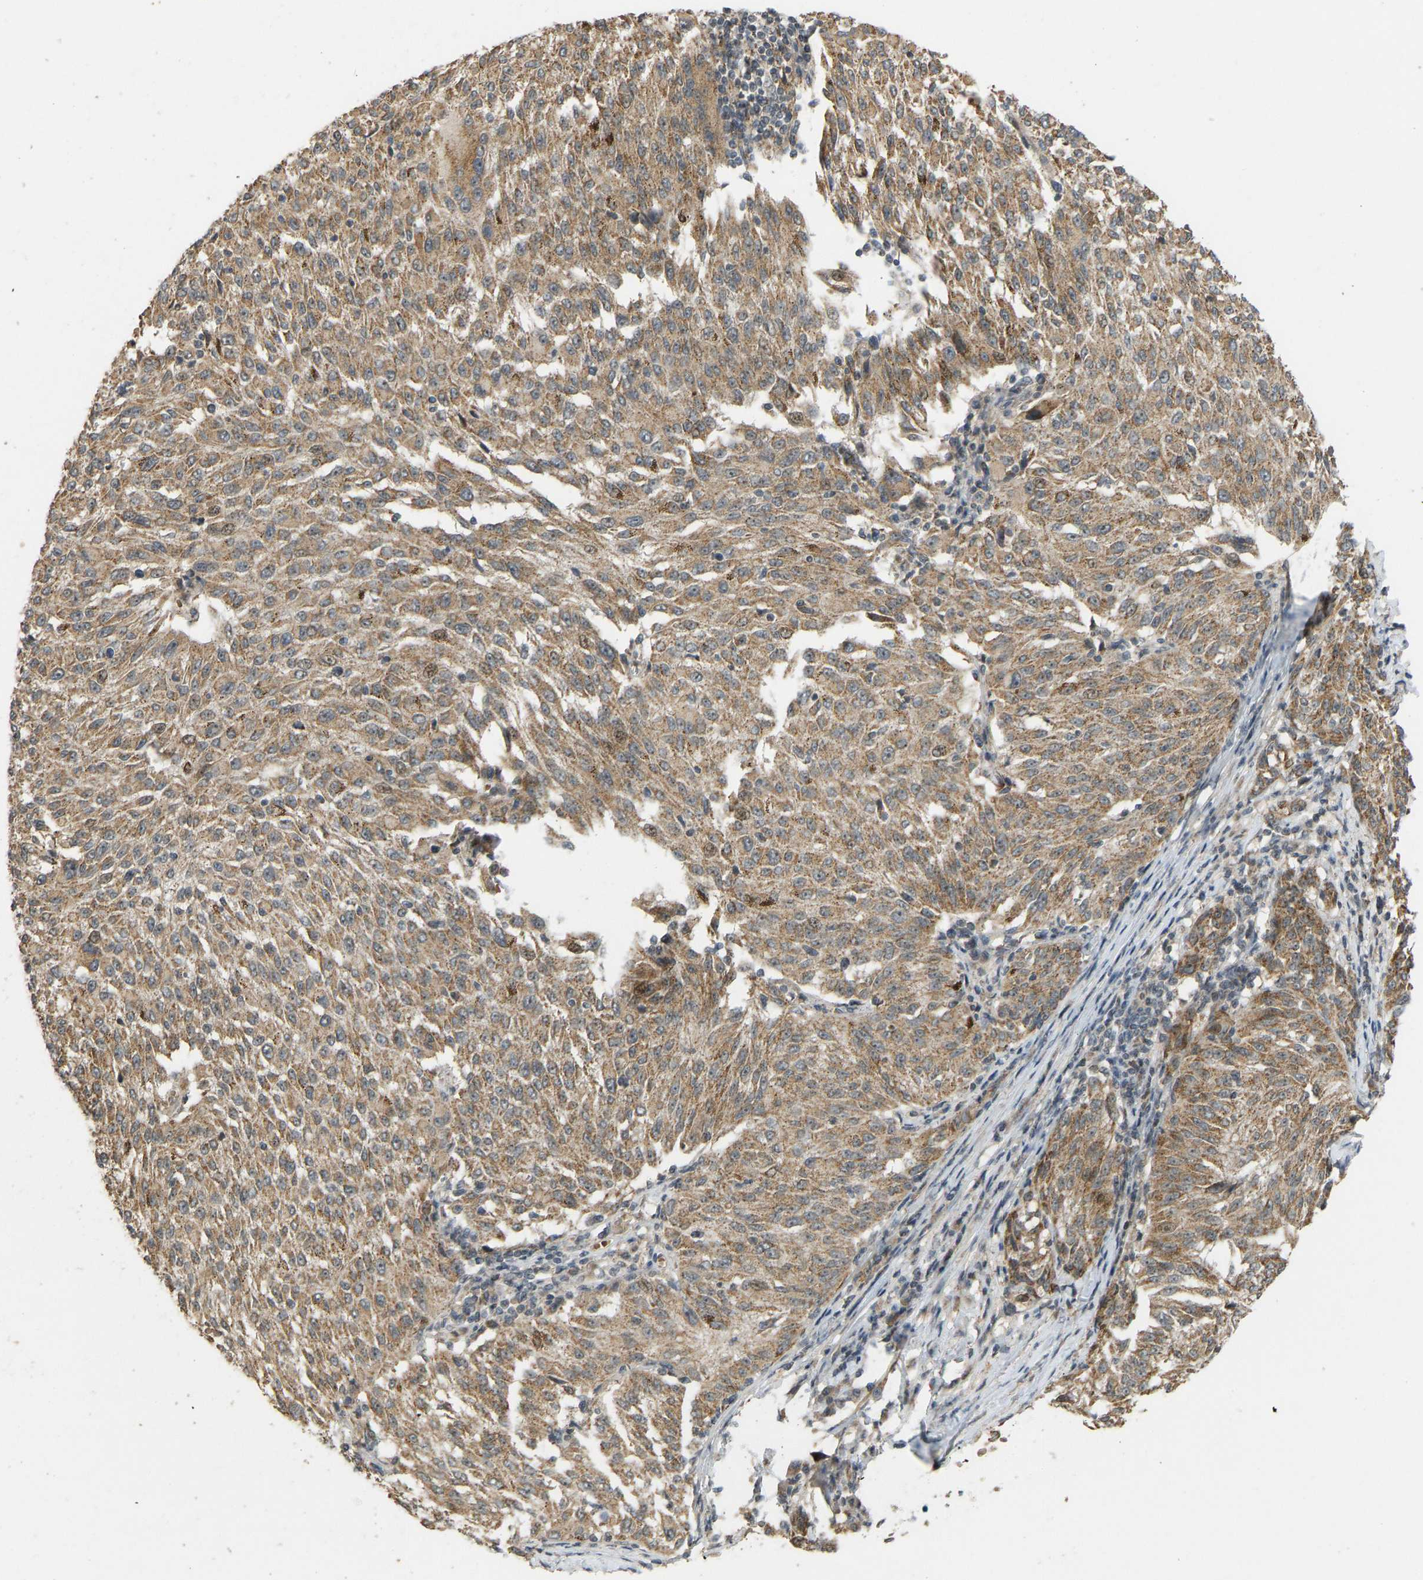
{"staining": {"intensity": "moderate", "quantity": ">75%", "location": "cytoplasmic/membranous"}, "tissue": "melanoma", "cell_type": "Tumor cells", "image_type": "cancer", "snomed": [{"axis": "morphology", "description": "Malignant melanoma, NOS"}, {"axis": "topography", "description": "Skin"}], "caption": "The immunohistochemical stain labels moderate cytoplasmic/membranous positivity in tumor cells of melanoma tissue. The staining was performed using DAB (3,3'-diaminobenzidine) to visualize the protein expression in brown, while the nuclei were stained in blue with hematoxylin (Magnification: 20x).", "gene": "ACADS", "patient": {"sex": "female", "age": 72}}